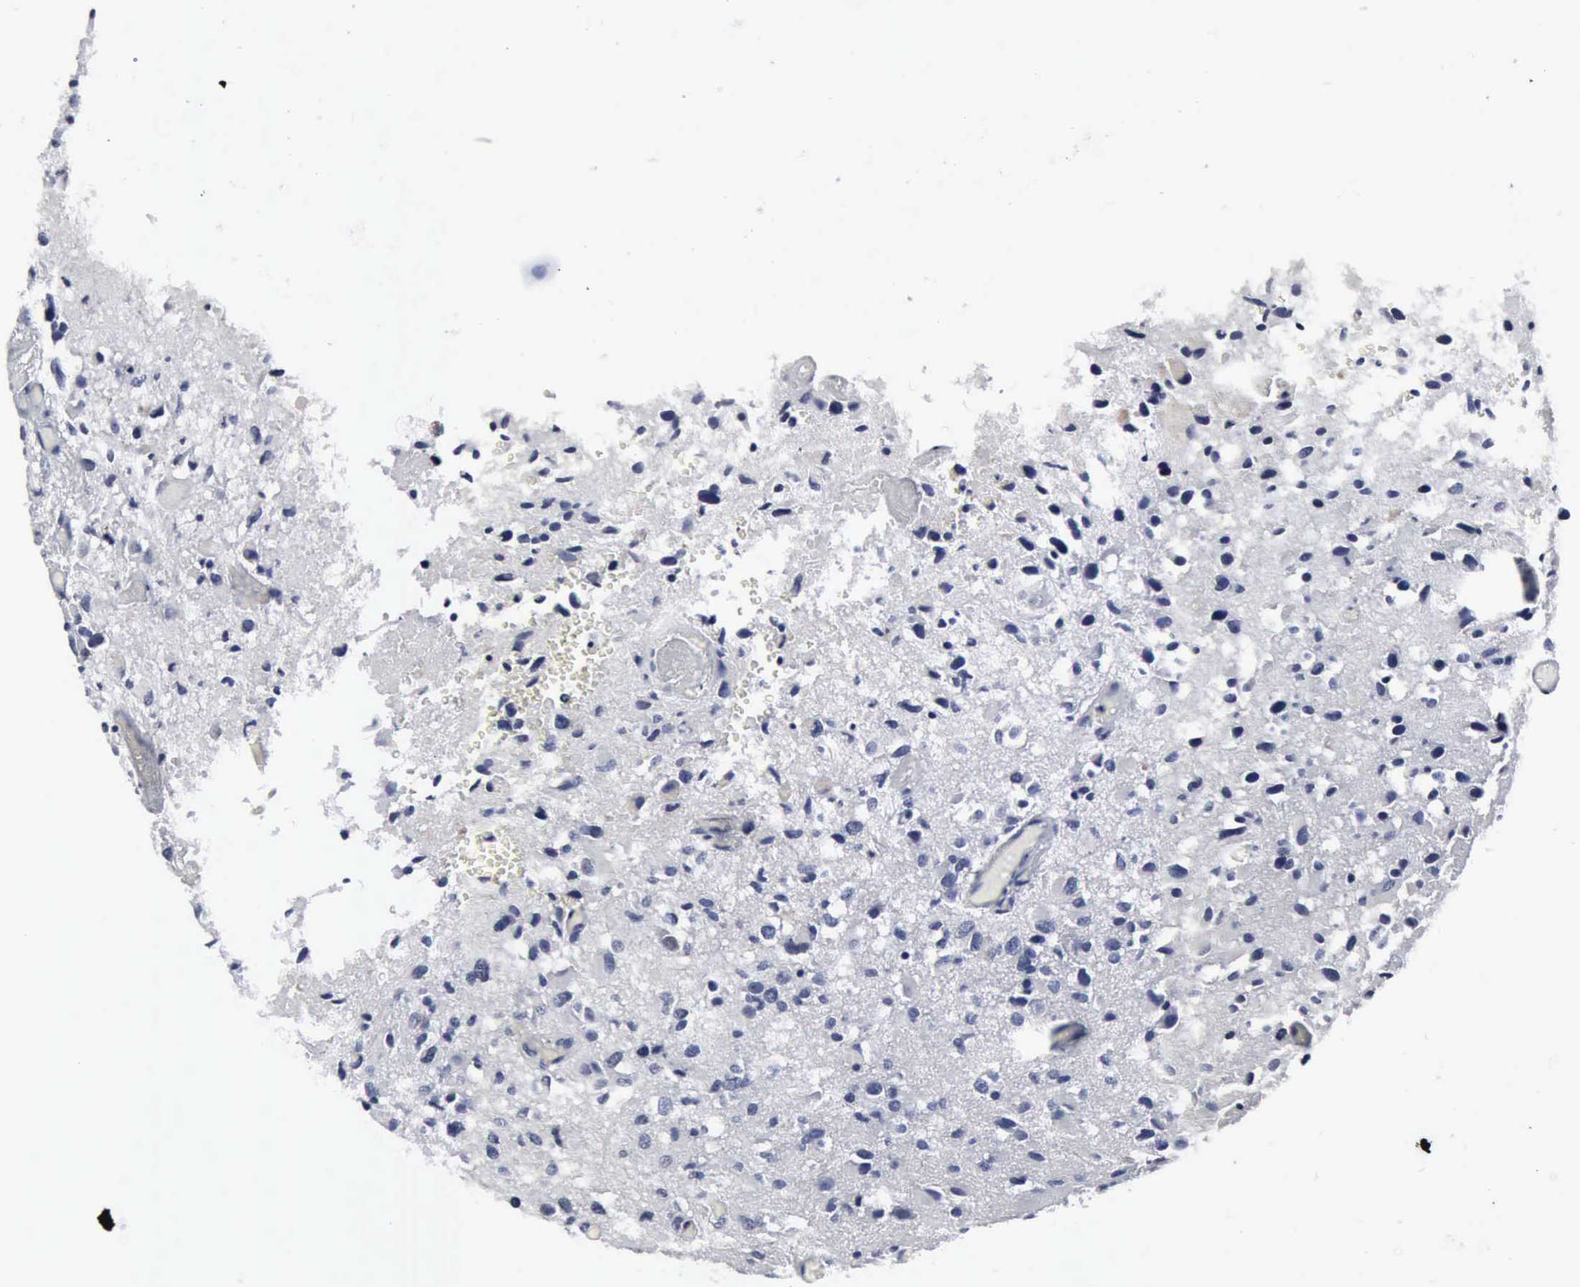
{"staining": {"intensity": "moderate", "quantity": "25%-75%", "location": "cytoplasmic/membranous,nuclear"}, "tissue": "glioma", "cell_type": "Tumor cells", "image_type": "cancer", "snomed": [{"axis": "morphology", "description": "Glioma, malignant, High grade"}, {"axis": "topography", "description": "Brain"}], "caption": "Human high-grade glioma (malignant) stained with a protein marker demonstrates moderate staining in tumor cells.", "gene": "UBC", "patient": {"sex": "male", "age": 69}}